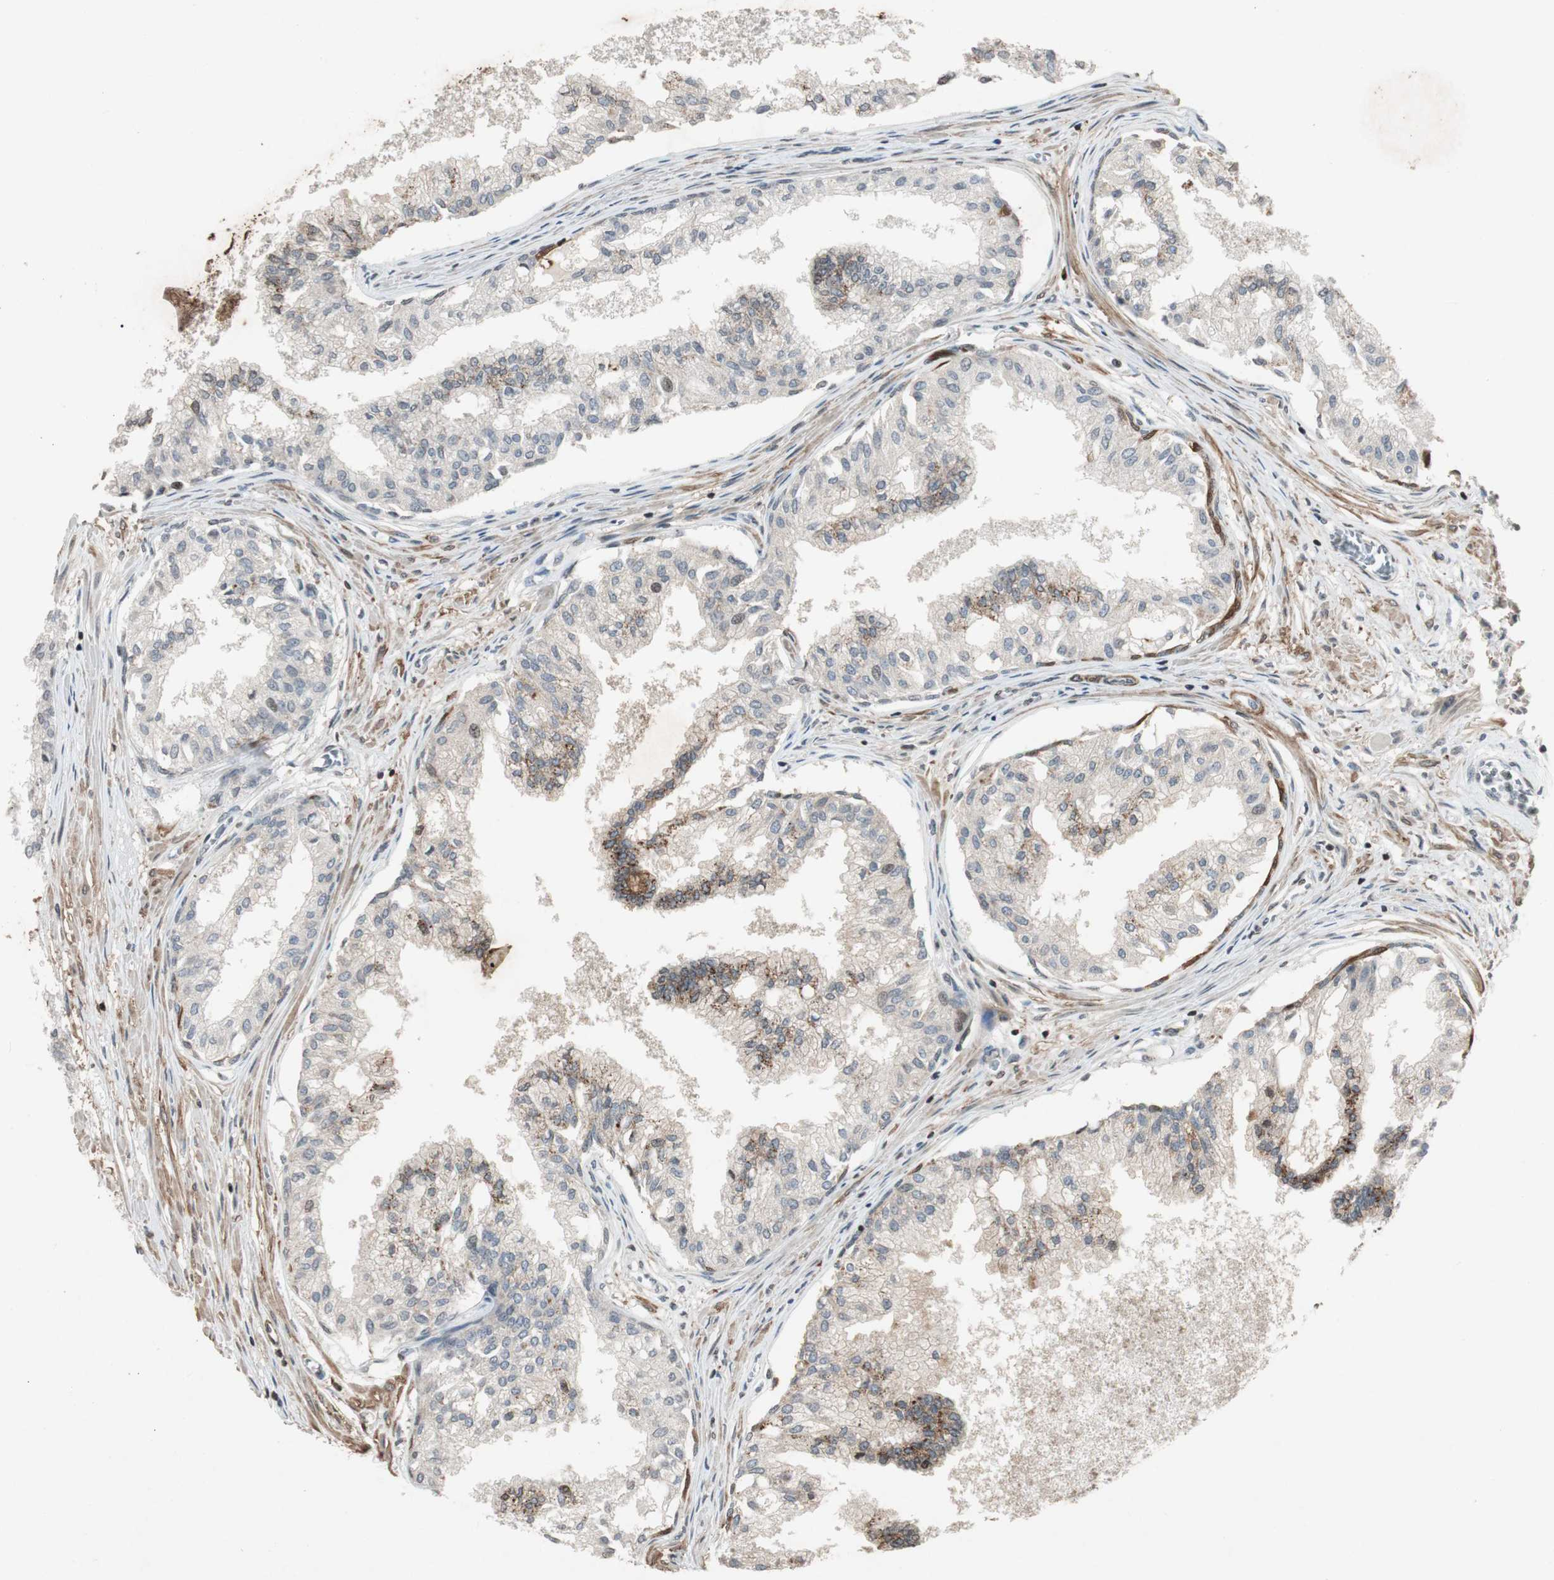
{"staining": {"intensity": "moderate", "quantity": "25%-75%", "location": "cytoplasmic/membranous"}, "tissue": "prostate", "cell_type": "Glandular cells", "image_type": "normal", "snomed": [{"axis": "morphology", "description": "Normal tissue, NOS"}, {"axis": "topography", "description": "Prostate"}, {"axis": "topography", "description": "Seminal veicle"}], "caption": "Glandular cells demonstrate medium levels of moderate cytoplasmic/membranous staining in approximately 25%-75% of cells in unremarkable human prostate. Using DAB (3,3'-diaminobenzidine) (brown) and hematoxylin (blue) stains, captured at high magnification using brightfield microscopy.", "gene": "PRKG1", "patient": {"sex": "male", "age": 60}}